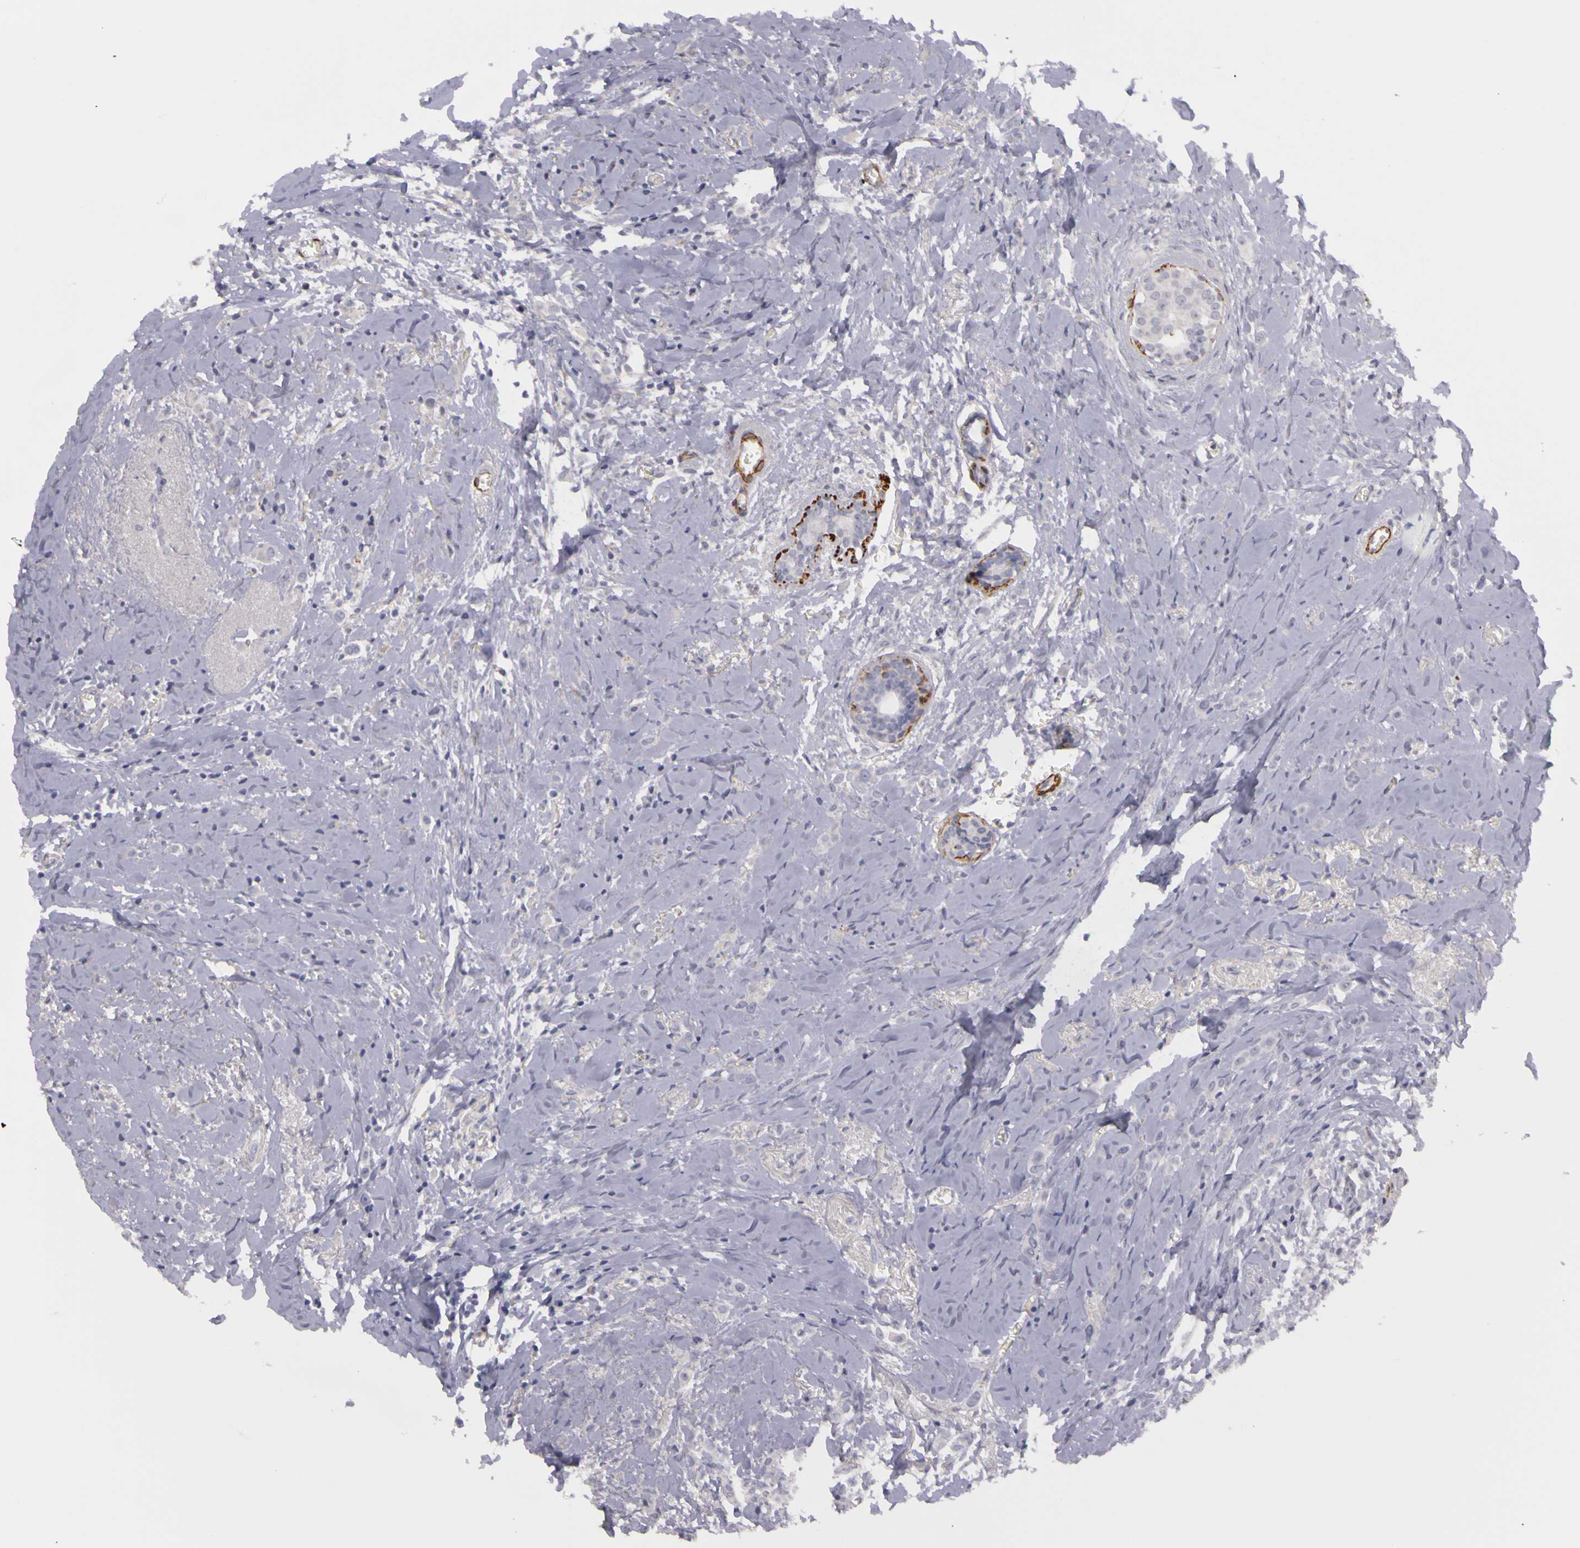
{"staining": {"intensity": "negative", "quantity": "none", "location": "none"}, "tissue": "breast cancer", "cell_type": "Tumor cells", "image_type": "cancer", "snomed": [{"axis": "morphology", "description": "Lobular carcinoma"}, {"axis": "topography", "description": "Breast"}], "caption": "The IHC image has no significant expression in tumor cells of breast lobular carcinoma tissue.", "gene": "CNTN2", "patient": {"sex": "female", "age": 57}}